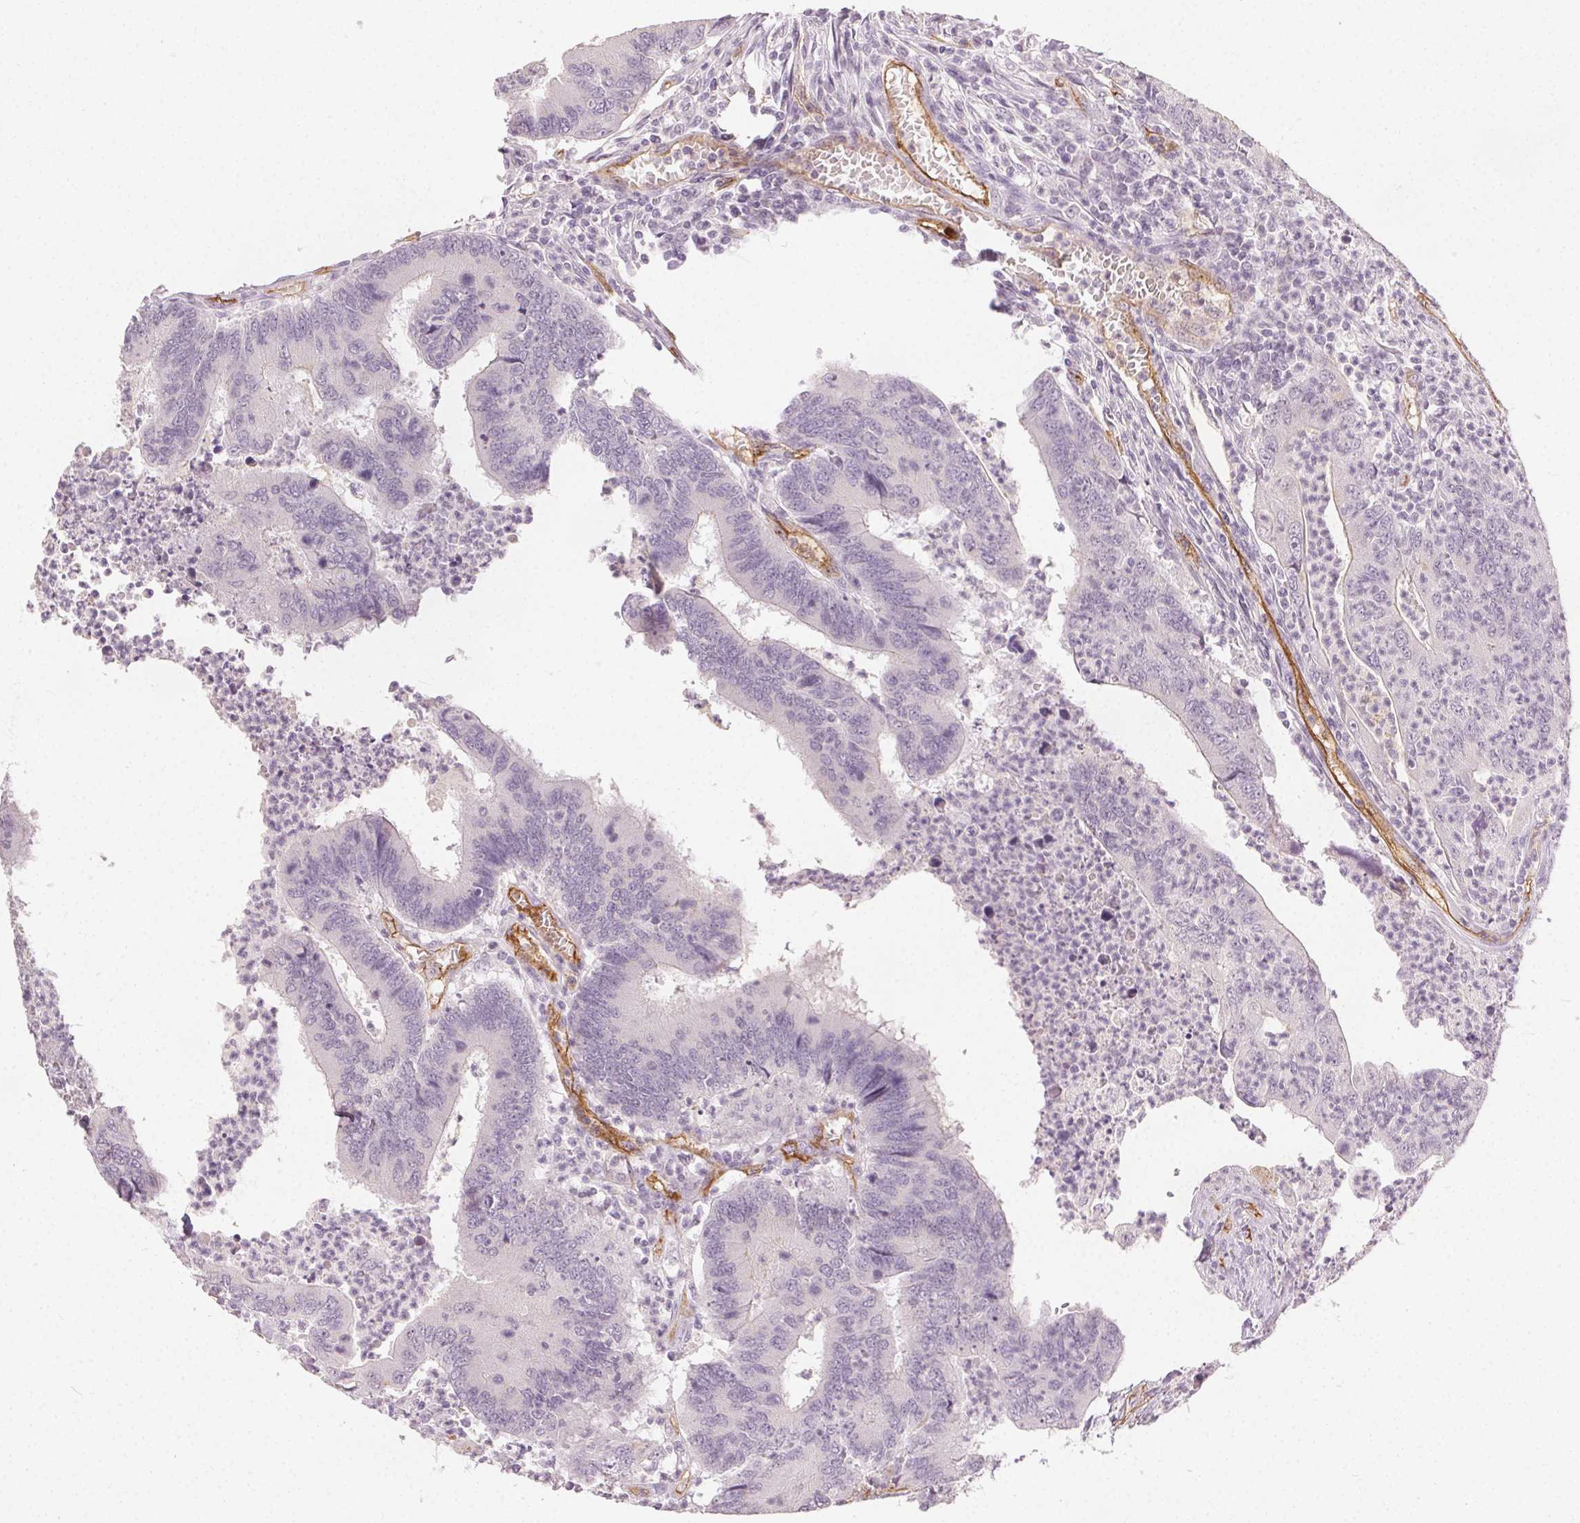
{"staining": {"intensity": "negative", "quantity": "none", "location": "none"}, "tissue": "colorectal cancer", "cell_type": "Tumor cells", "image_type": "cancer", "snomed": [{"axis": "morphology", "description": "Adenocarcinoma, NOS"}, {"axis": "topography", "description": "Colon"}], "caption": "The IHC histopathology image has no significant staining in tumor cells of colorectal adenocarcinoma tissue. Brightfield microscopy of IHC stained with DAB (3,3'-diaminobenzidine) (brown) and hematoxylin (blue), captured at high magnification.", "gene": "PODXL", "patient": {"sex": "female", "age": 67}}